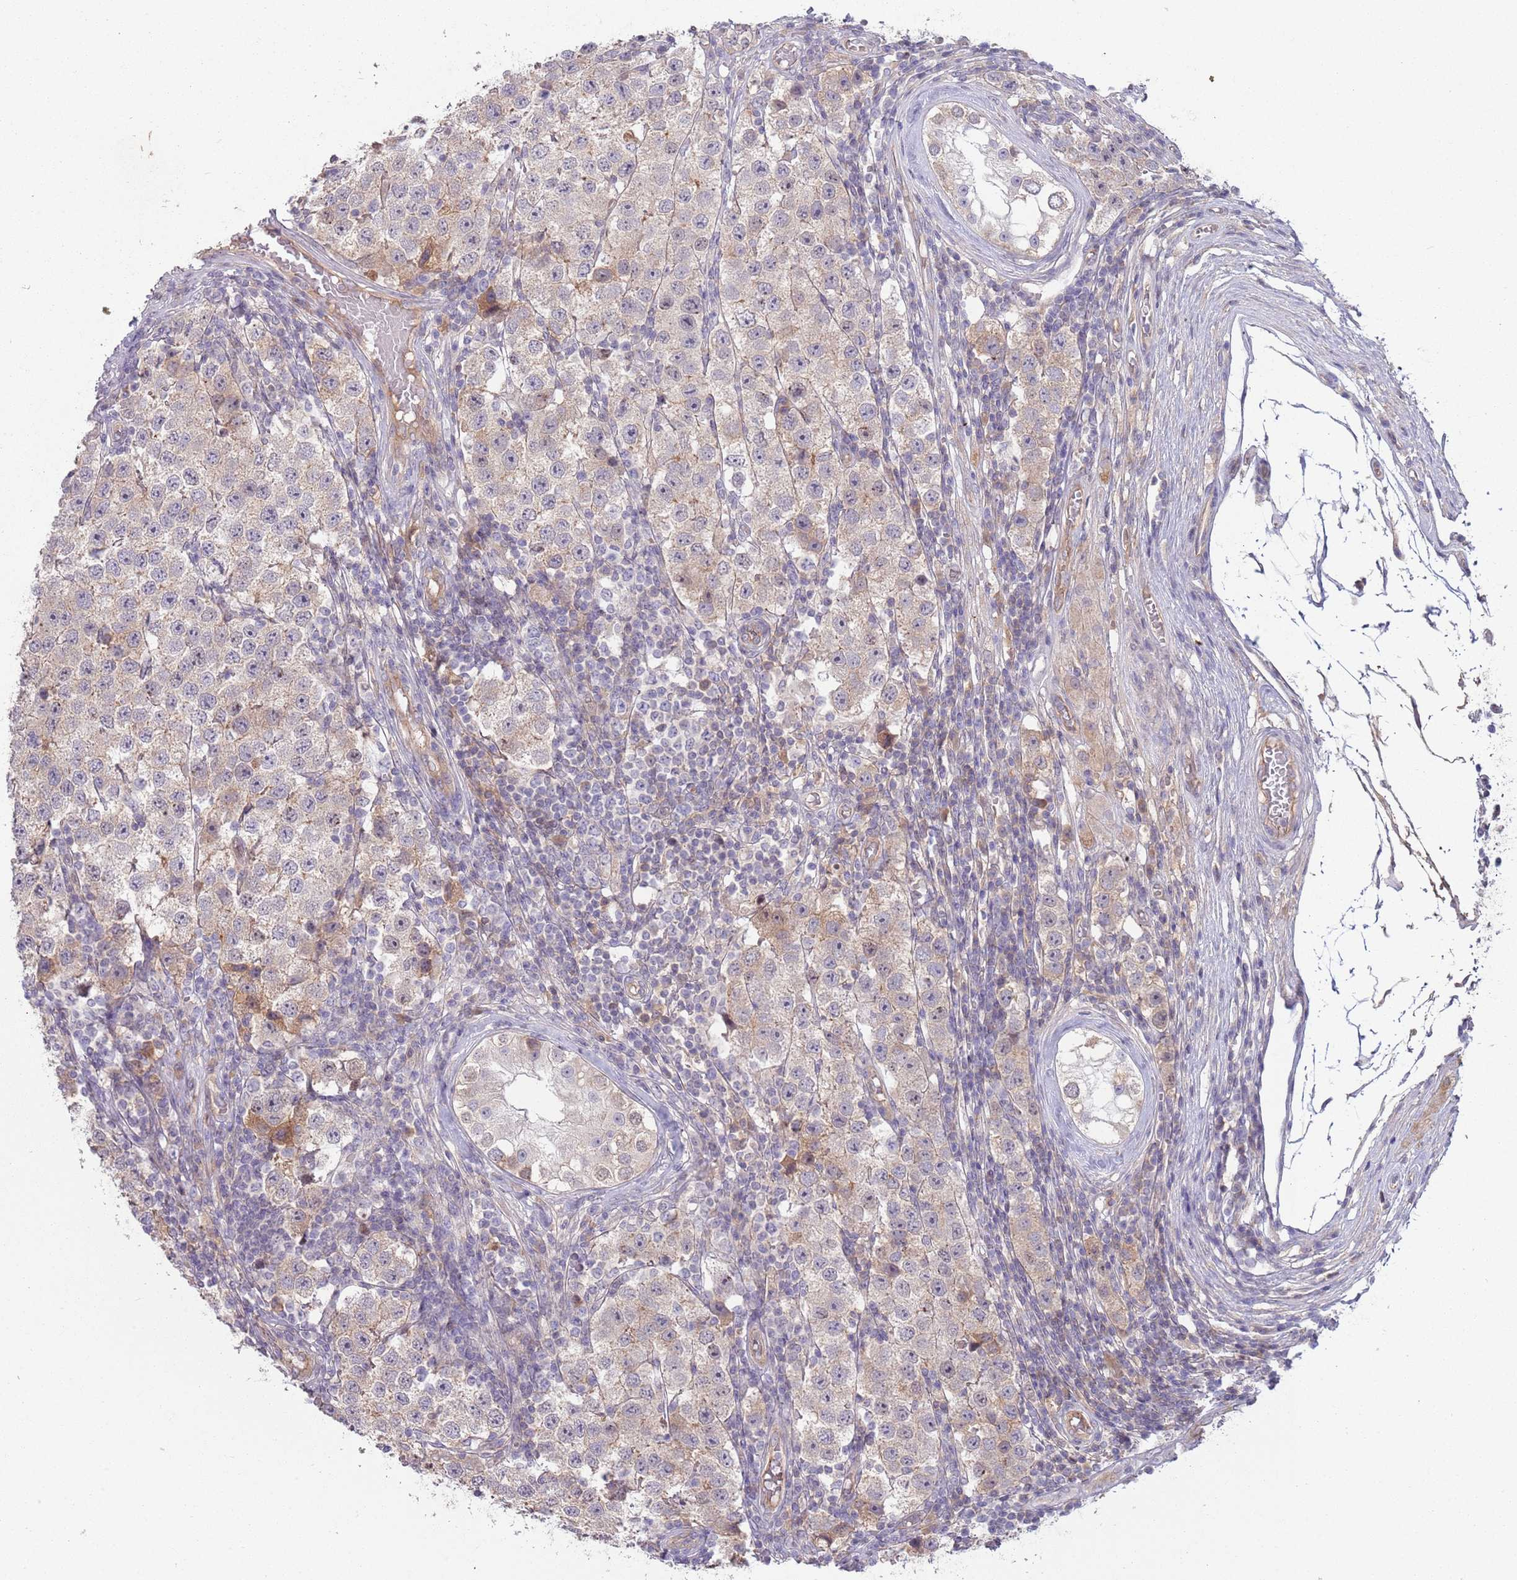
{"staining": {"intensity": "weak", "quantity": "<25%", "location": "cytoplasmic/membranous"}, "tissue": "testis cancer", "cell_type": "Tumor cells", "image_type": "cancer", "snomed": [{"axis": "morphology", "description": "Seminoma, NOS"}, {"axis": "topography", "description": "Testis"}], "caption": "DAB immunohistochemical staining of testis cancer demonstrates no significant positivity in tumor cells. (DAB (3,3'-diaminobenzidine) IHC with hematoxylin counter stain).", "gene": "SAV1", "patient": {"sex": "male", "age": 34}}